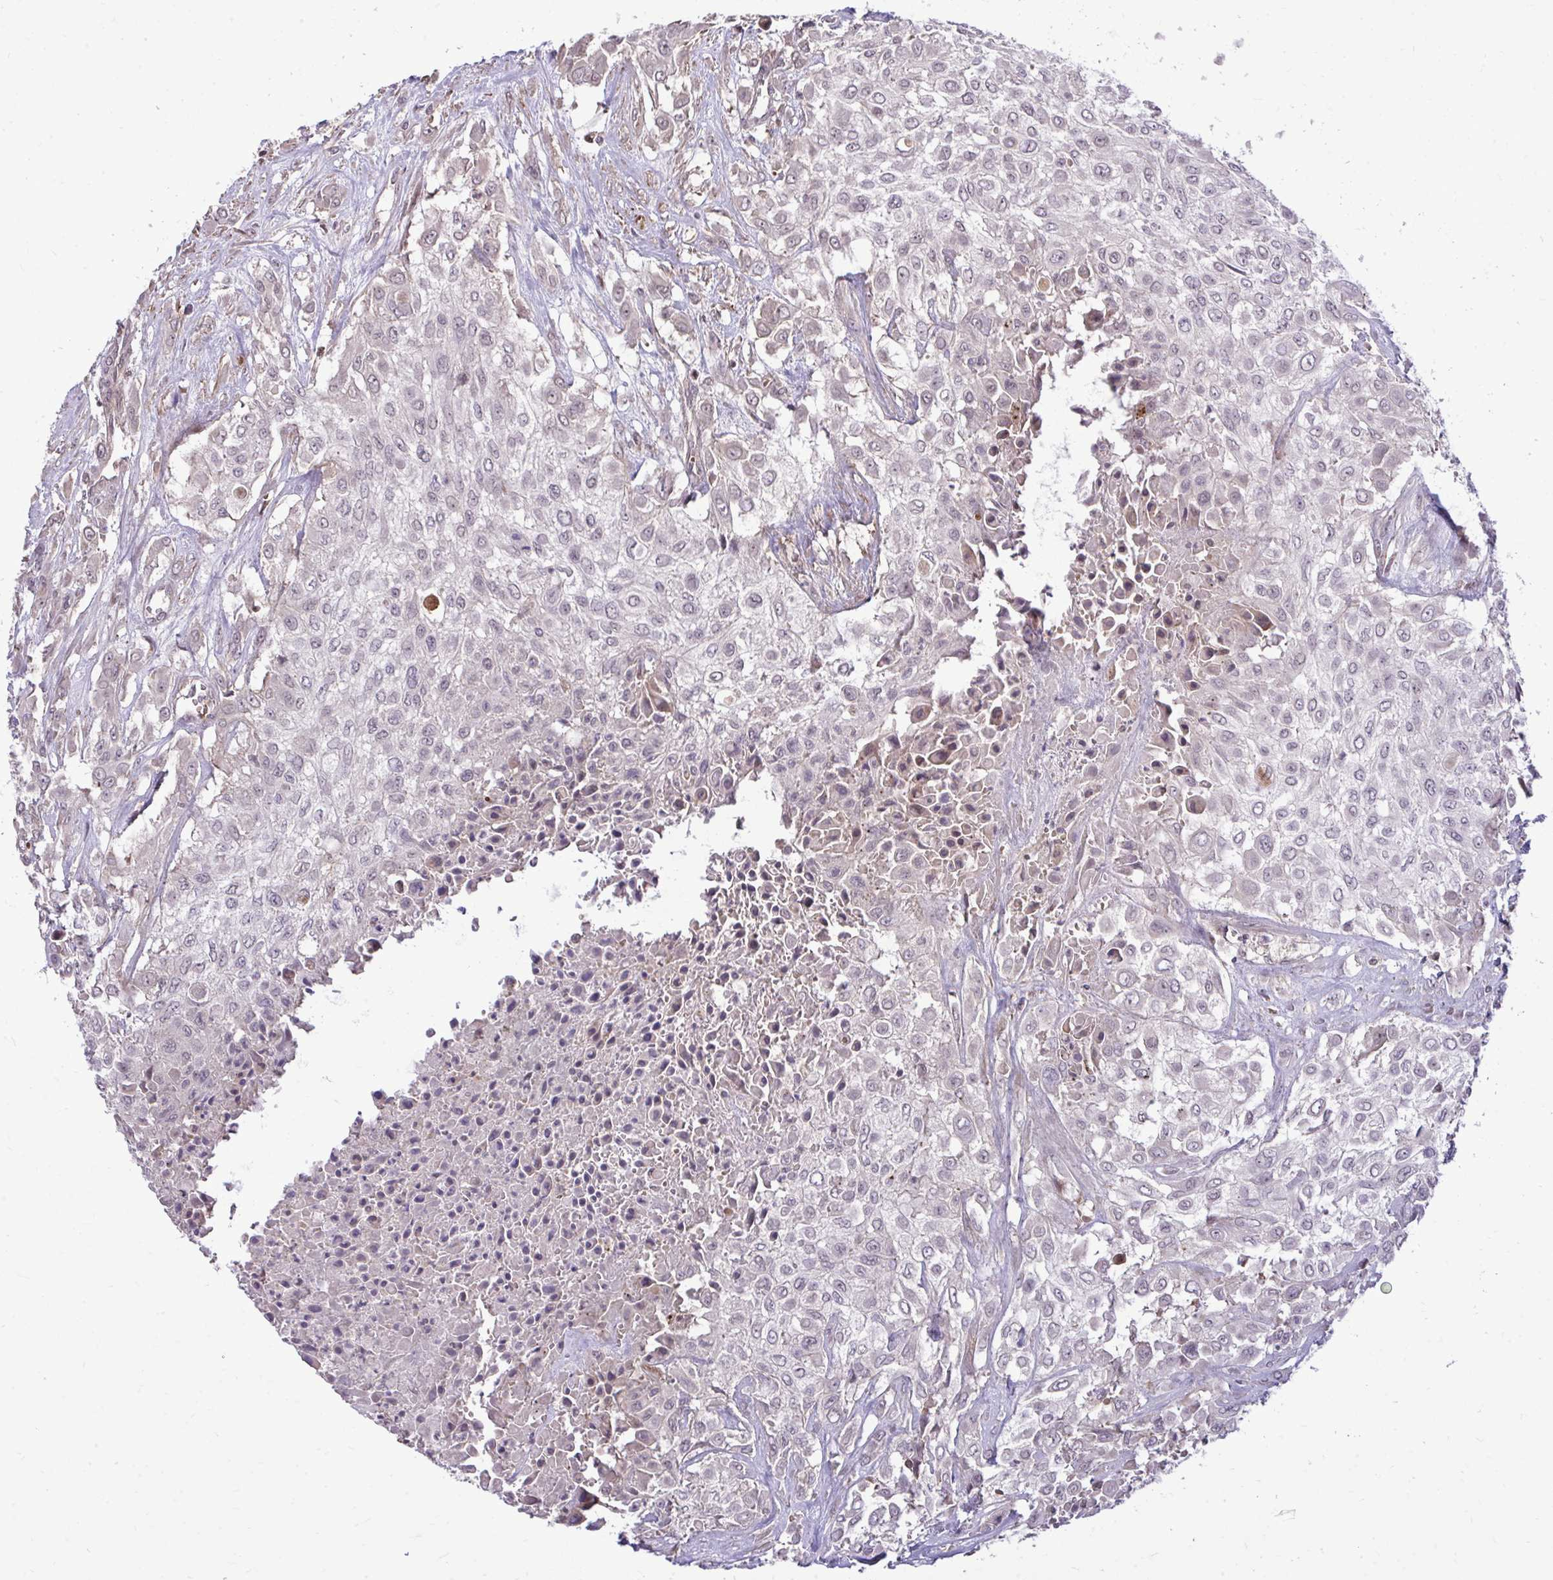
{"staining": {"intensity": "weak", "quantity": "<25%", "location": "nuclear"}, "tissue": "urothelial cancer", "cell_type": "Tumor cells", "image_type": "cancer", "snomed": [{"axis": "morphology", "description": "Urothelial carcinoma, High grade"}, {"axis": "topography", "description": "Urinary bladder"}], "caption": "A high-resolution image shows IHC staining of urothelial cancer, which shows no significant positivity in tumor cells.", "gene": "ZSCAN9", "patient": {"sex": "male", "age": 57}}